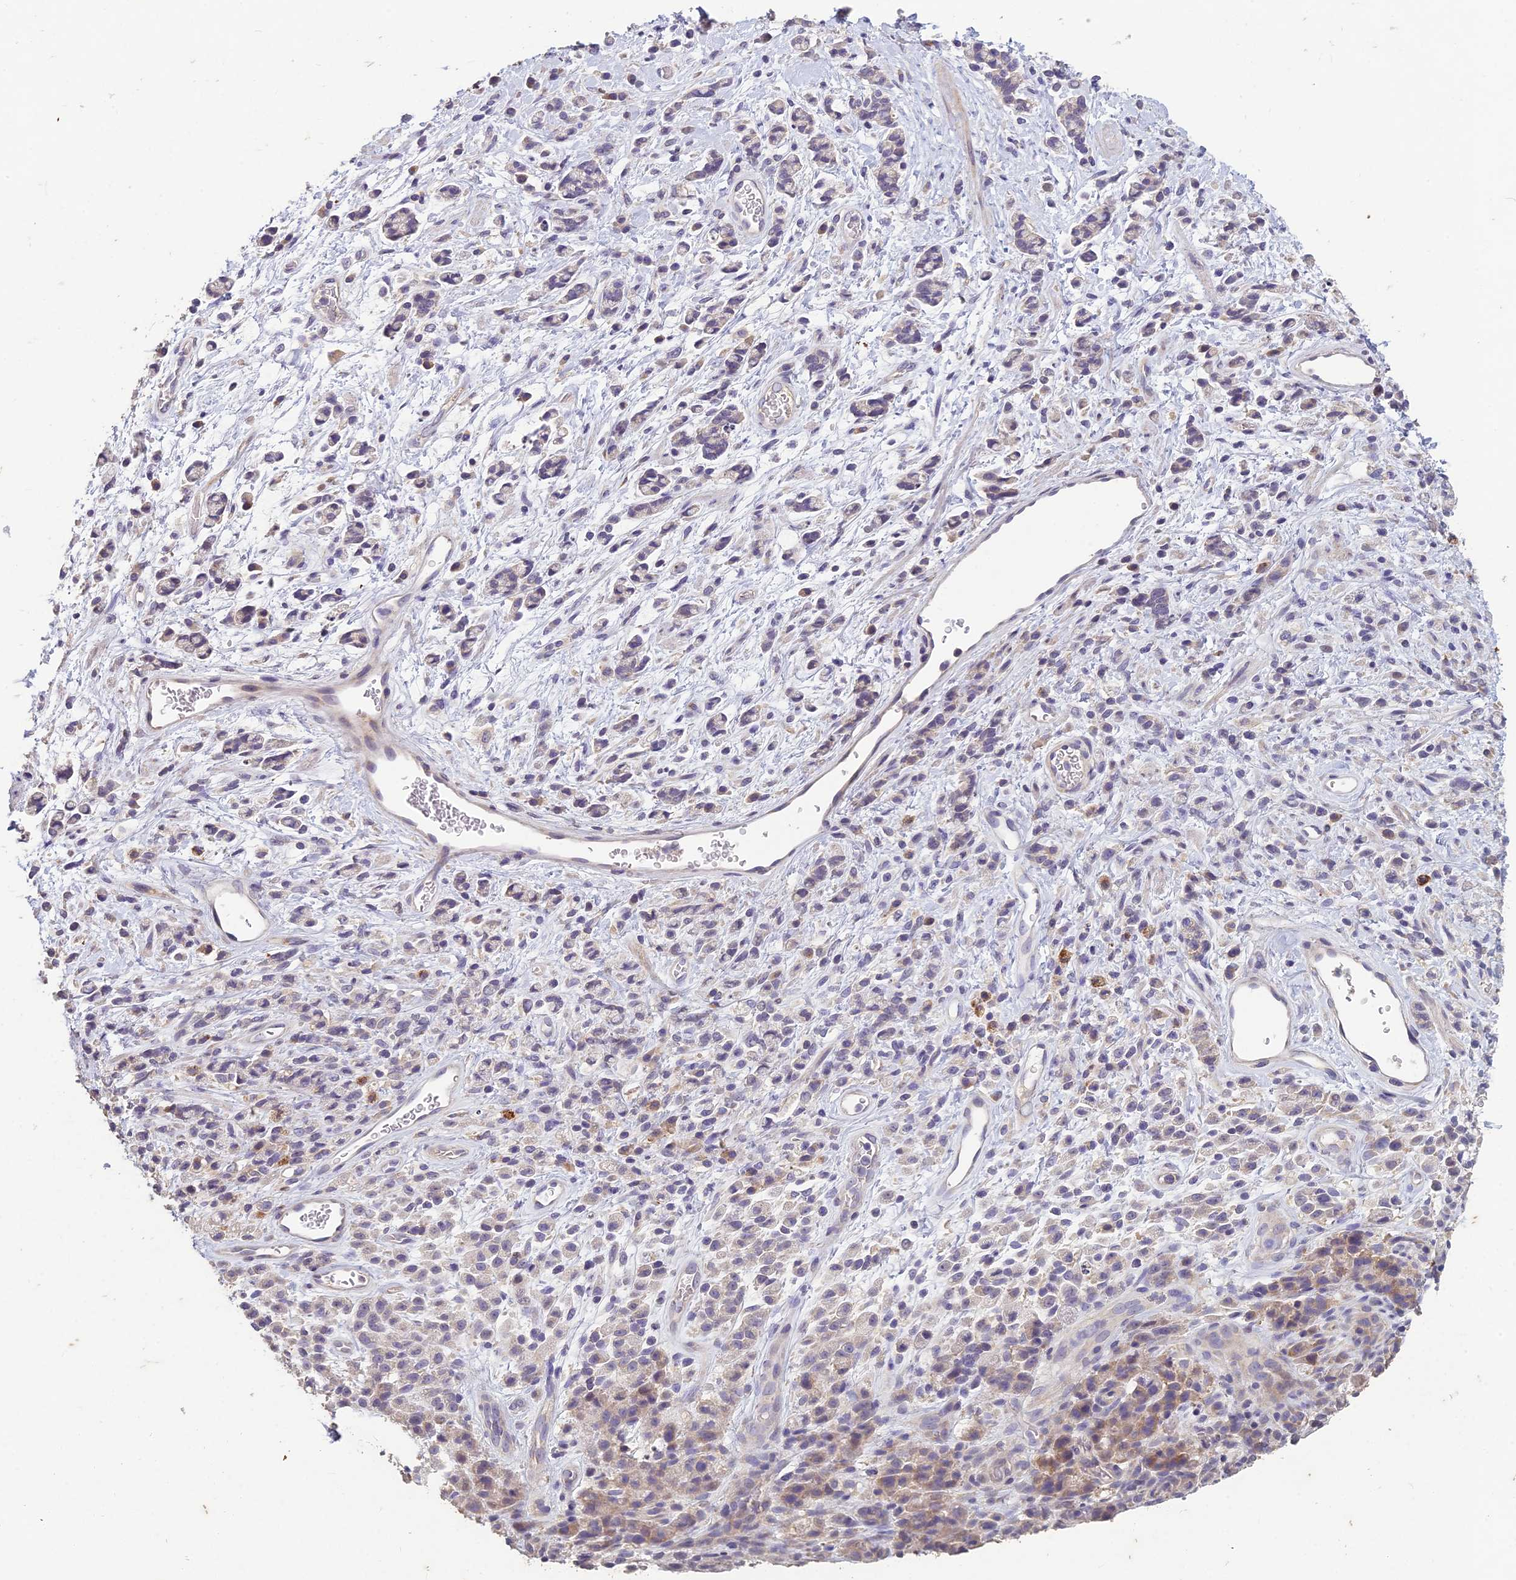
{"staining": {"intensity": "negative", "quantity": "none", "location": "none"}, "tissue": "stomach cancer", "cell_type": "Tumor cells", "image_type": "cancer", "snomed": [{"axis": "morphology", "description": "Adenocarcinoma, NOS"}, {"axis": "topography", "description": "Stomach"}], "caption": "Immunohistochemical staining of adenocarcinoma (stomach) displays no significant staining in tumor cells.", "gene": "CEACAM16", "patient": {"sex": "female", "age": 60}}